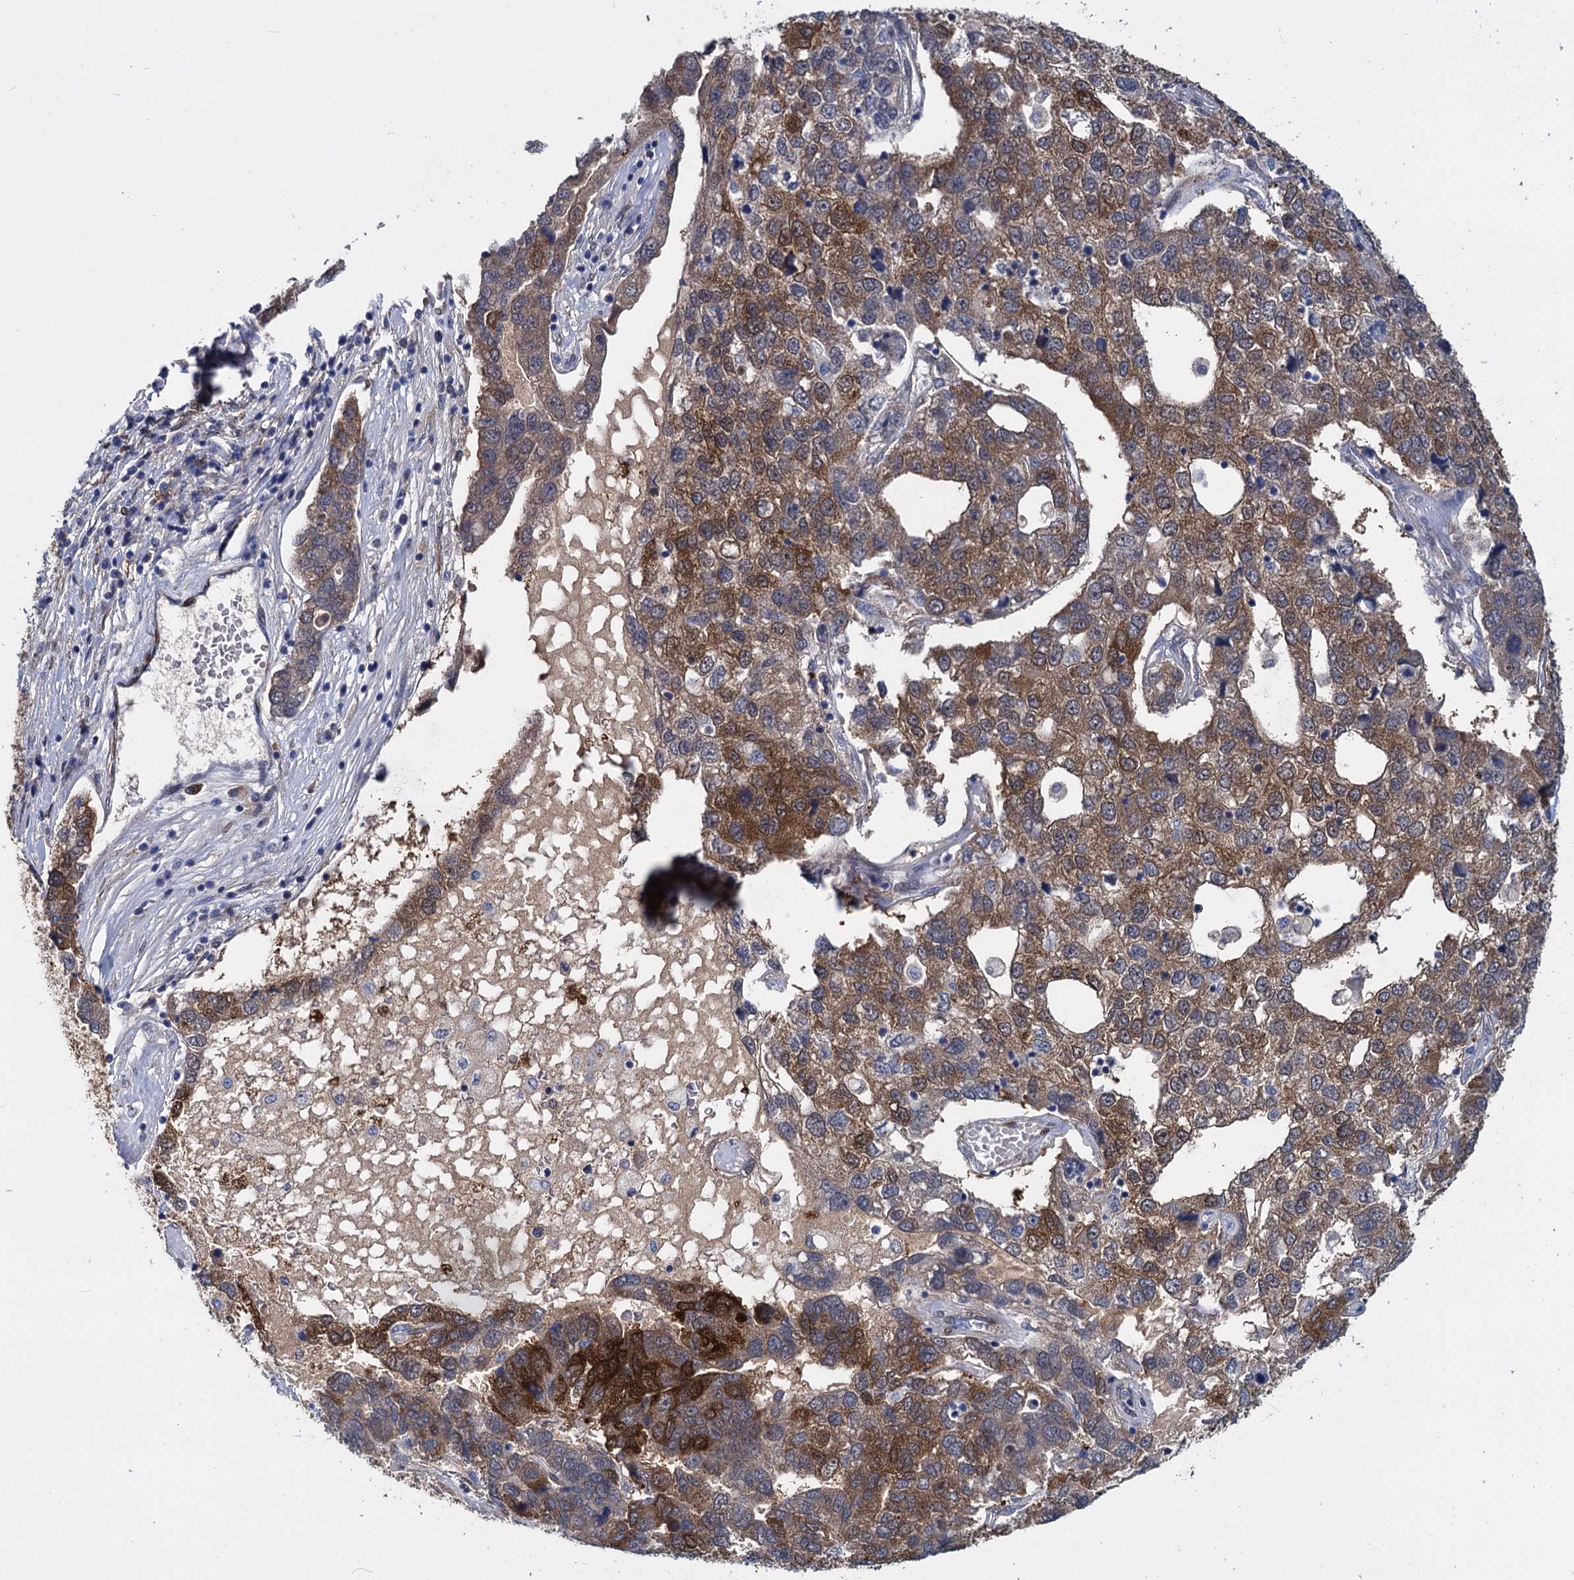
{"staining": {"intensity": "moderate", "quantity": ">75%", "location": "cytoplasmic/membranous"}, "tissue": "pancreatic cancer", "cell_type": "Tumor cells", "image_type": "cancer", "snomed": [{"axis": "morphology", "description": "Adenocarcinoma, NOS"}, {"axis": "topography", "description": "Pancreas"}], "caption": "Protein staining by IHC exhibits moderate cytoplasmic/membranous expression in approximately >75% of tumor cells in pancreatic cancer.", "gene": "GSTM3", "patient": {"sex": "female", "age": 61}}